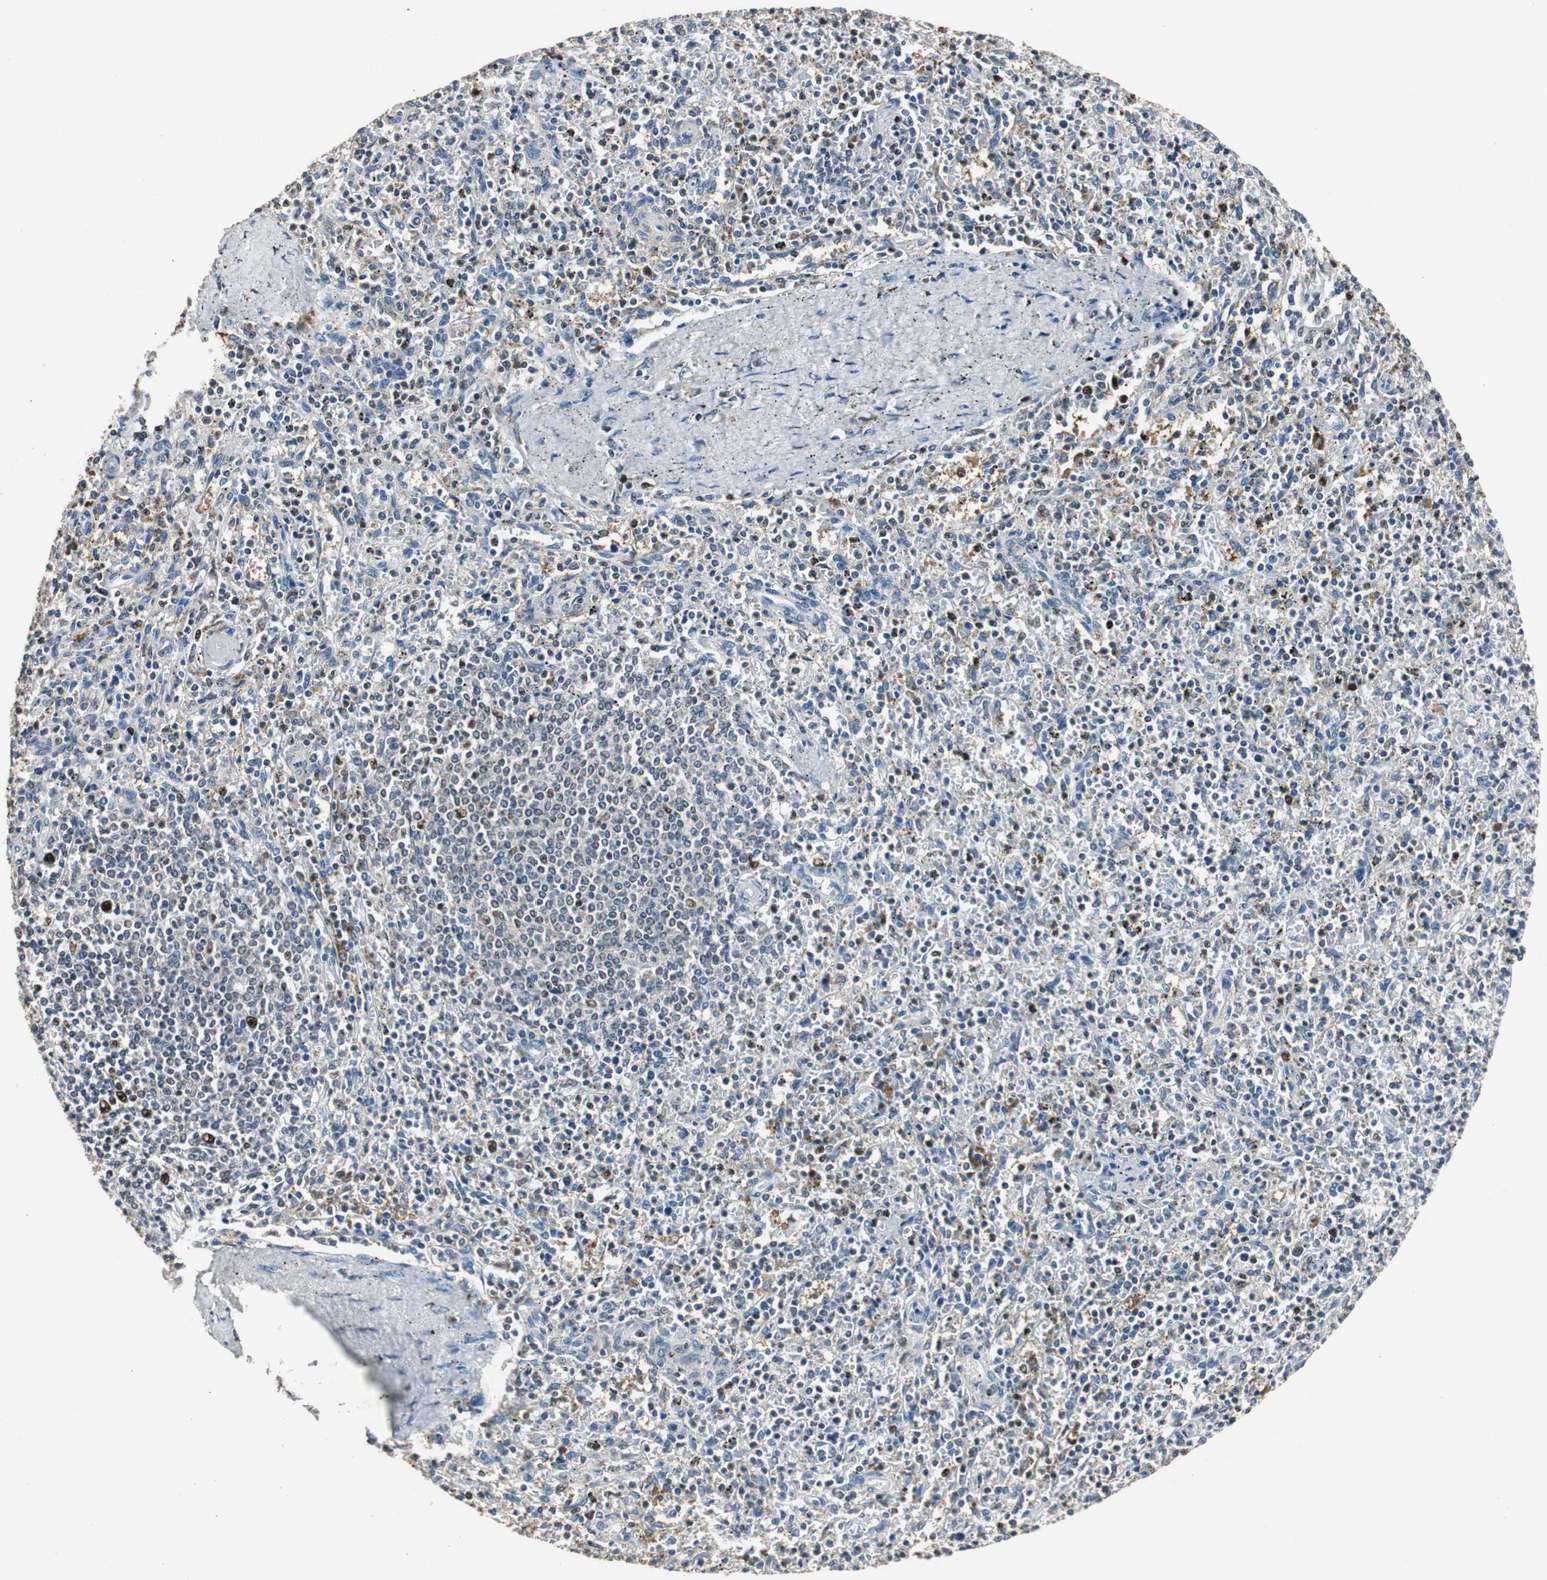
{"staining": {"intensity": "moderate", "quantity": "<25%", "location": "nuclear"}, "tissue": "spleen", "cell_type": "Cells in red pulp", "image_type": "normal", "snomed": [{"axis": "morphology", "description": "Normal tissue, NOS"}, {"axis": "topography", "description": "Spleen"}], "caption": "IHC micrograph of normal spleen stained for a protein (brown), which exhibits low levels of moderate nuclear positivity in approximately <25% of cells in red pulp.", "gene": "FEN1", "patient": {"sex": "male", "age": 72}}